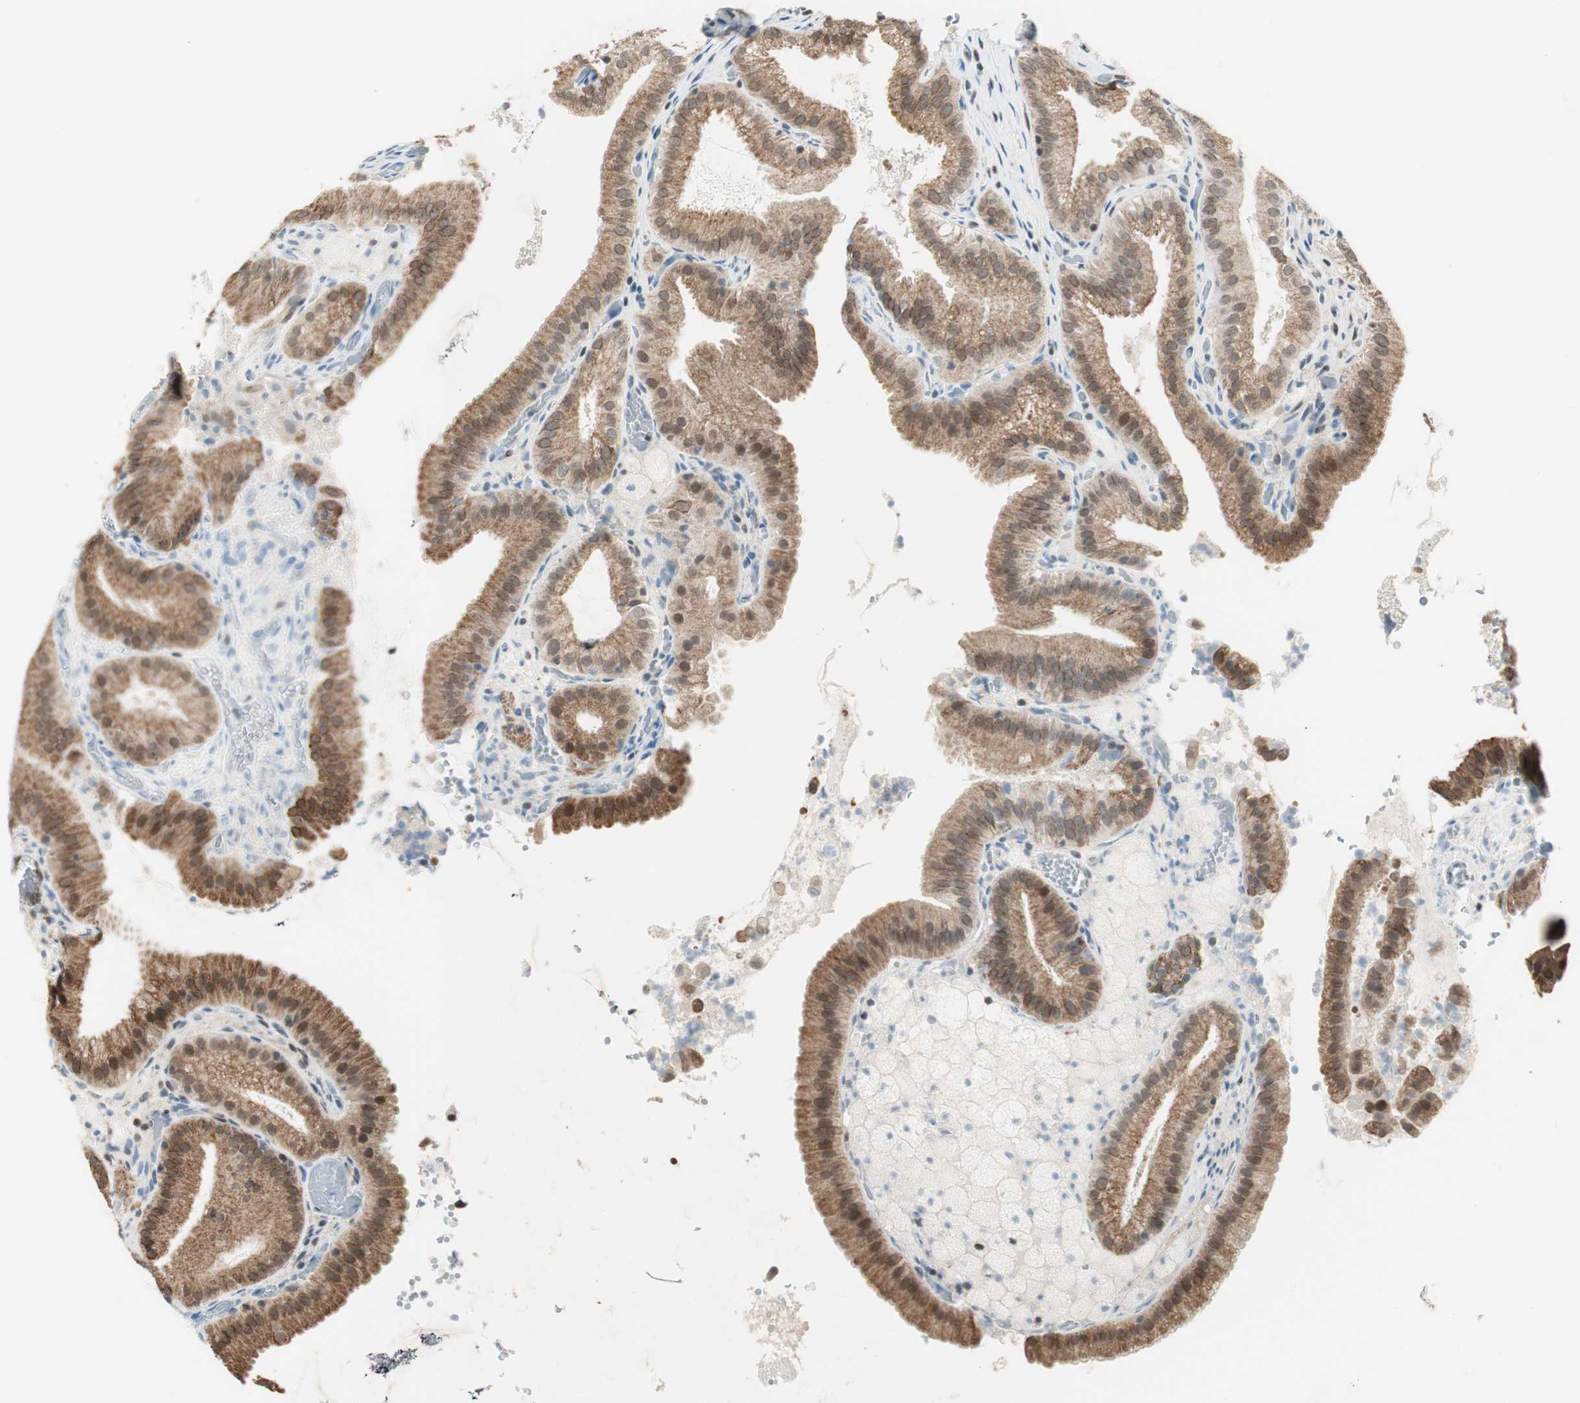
{"staining": {"intensity": "moderate", "quantity": ">75%", "location": "cytoplasmic/membranous,nuclear"}, "tissue": "gallbladder", "cell_type": "Glandular cells", "image_type": "normal", "snomed": [{"axis": "morphology", "description": "Normal tissue, NOS"}, {"axis": "topography", "description": "Gallbladder"}], "caption": "Immunohistochemistry (IHC) staining of normal gallbladder, which reveals medium levels of moderate cytoplasmic/membranous,nuclear staining in about >75% of glandular cells indicating moderate cytoplasmic/membranous,nuclear protein expression. The staining was performed using DAB (3,3'-diaminobenzidine) (brown) for protein detection and nuclei were counterstained in hematoxylin (blue).", "gene": "ZBTB17", "patient": {"sex": "male", "age": 54}}